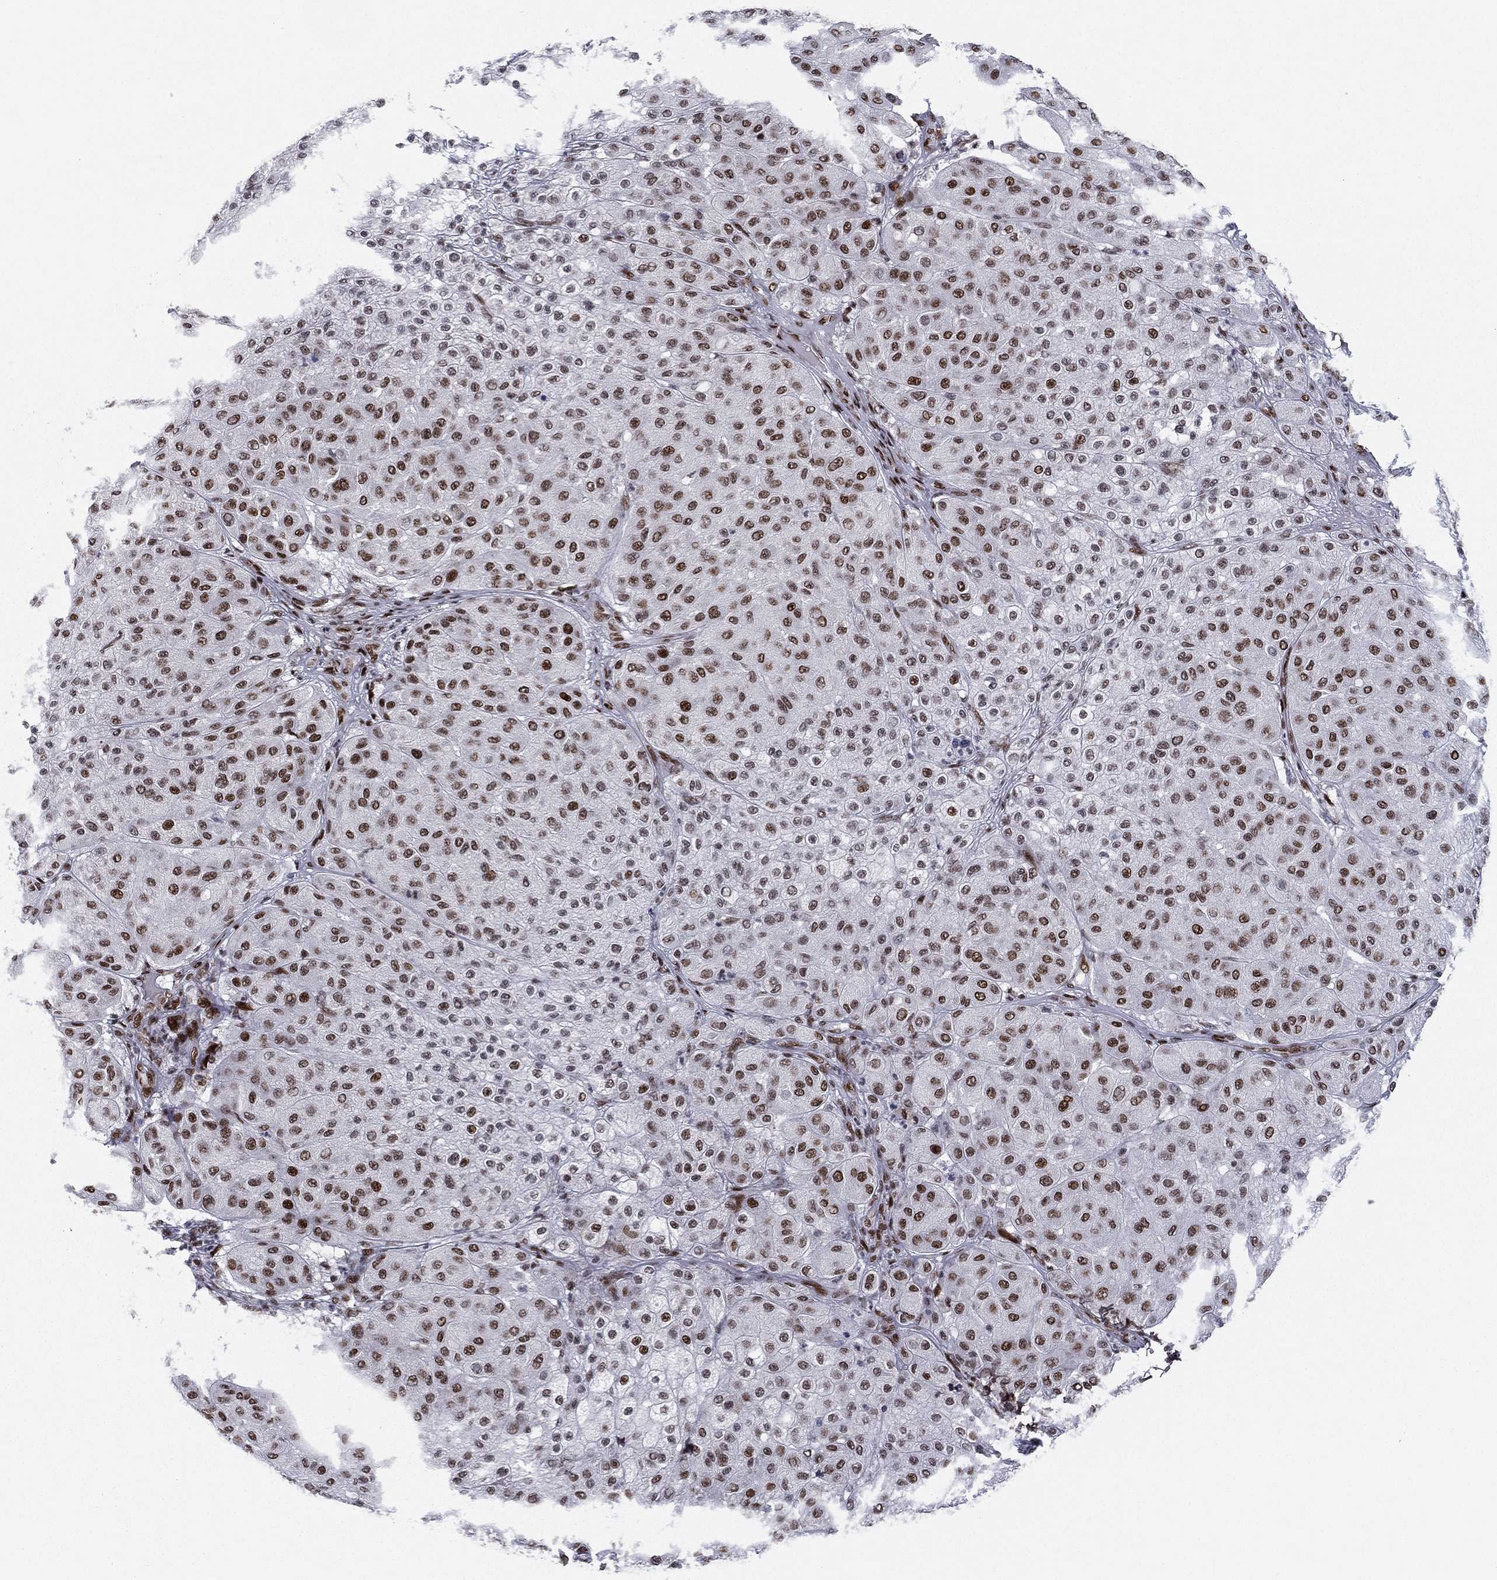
{"staining": {"intensity": "strong", "quantity": "25%-75%", "location": "nuclear"}, "tissue": "melanoma", "cell_type": "Tumor cells", "image_type": "cancer", "snomed": [{"axis": "morphology", "description": "Malignant melanoma, Metastatic site"}, {"axis": "topography", "description": "Smooth muscle"}], "caption": "Melanoma stained for a protein reveals strong nuclear positivity in tumor cells. The staining is performed using DAB (3,3'-diaminobenzidine) brown chromogen to label protein expression. The nuclei are counter-stained blue using hematoxylin.", "gene": "RTF1", "patient": {"sex": "male", "age": 41}}